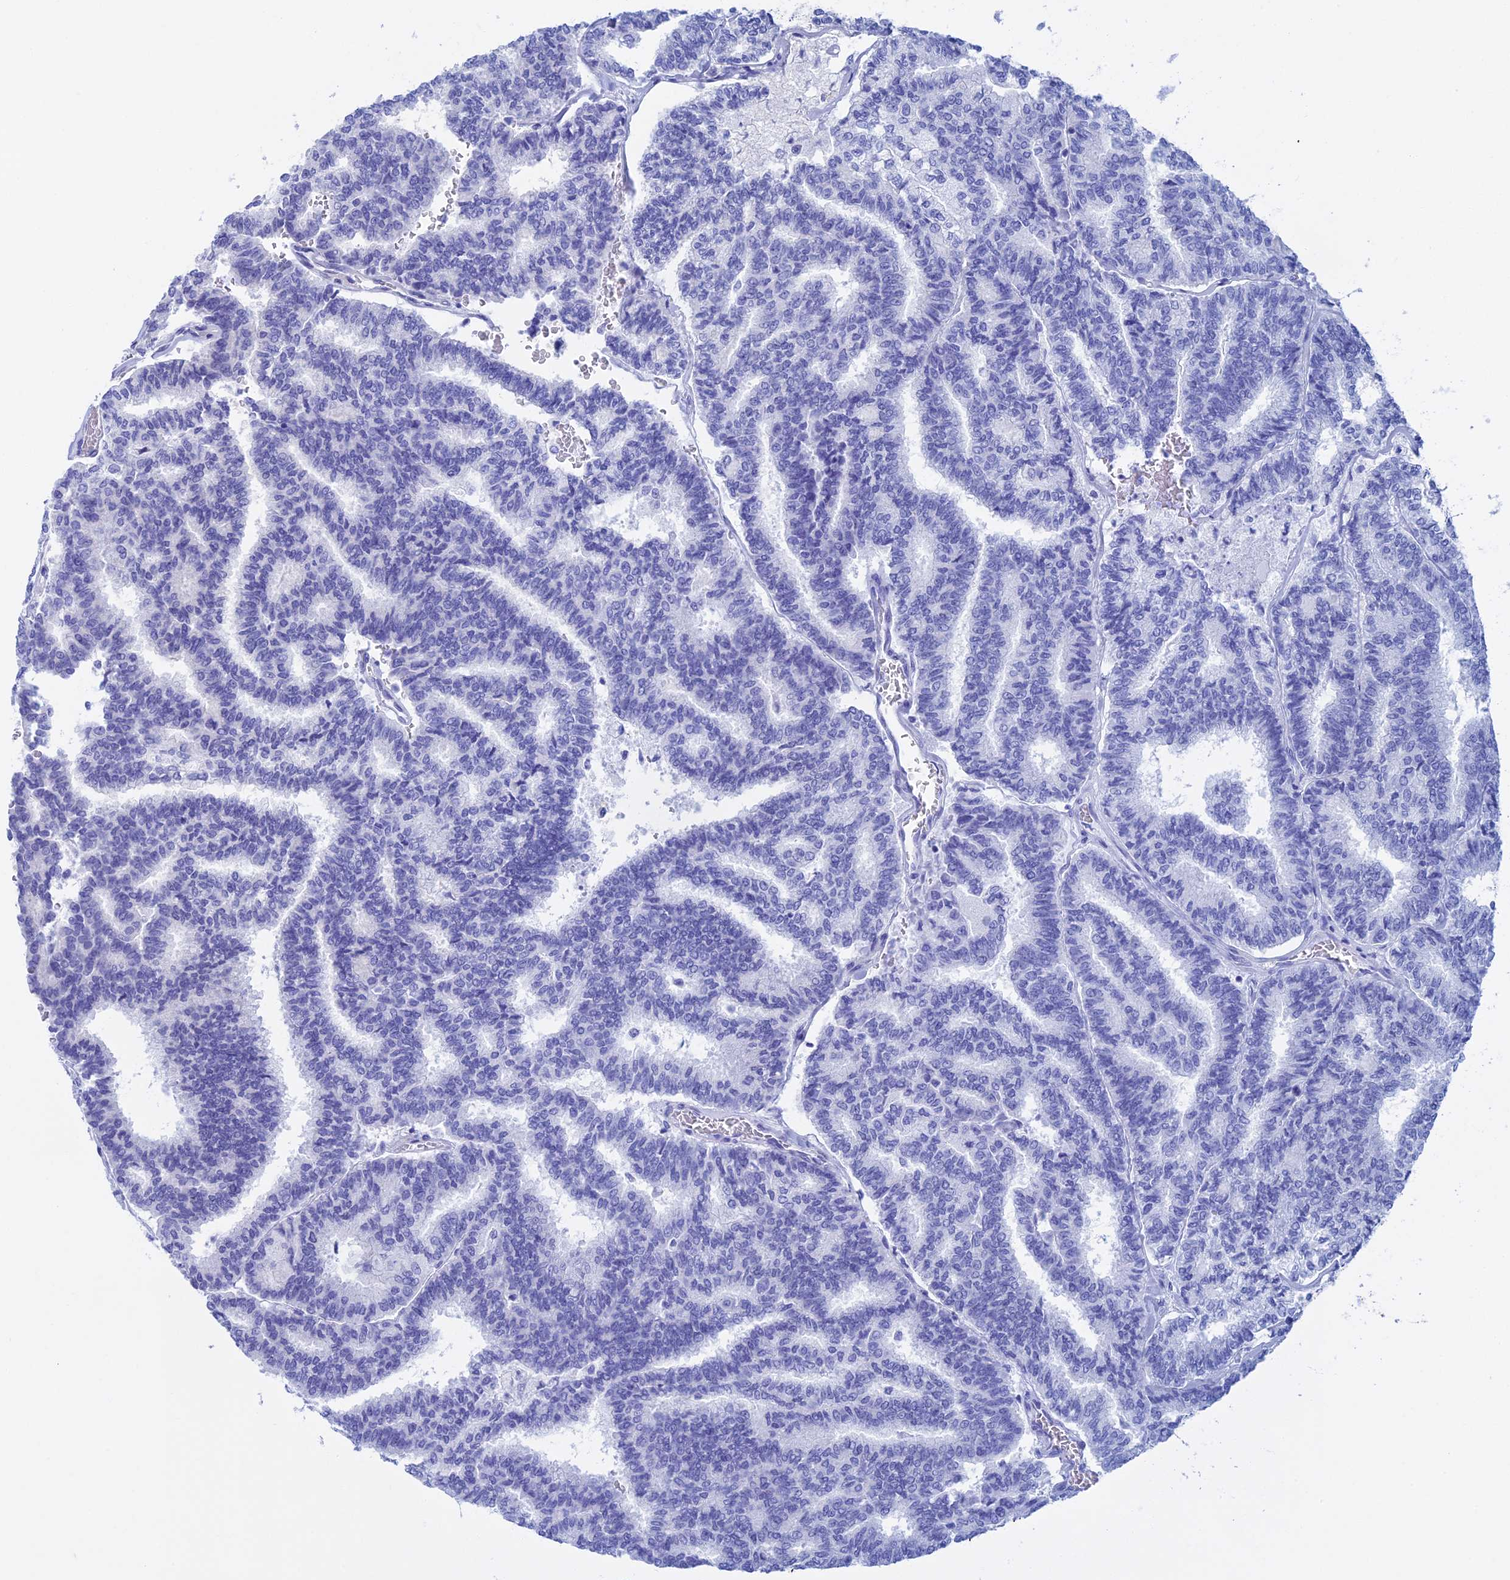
{"staining": {"intensity": "negative", "quantity": "none", "location": "none"}, "tissue": "thyroid cancer", "cell_type": "Tumor cells", "image_type": "cancer", "snomed": [{"axis": "morphology", "description": "Papillary adenocarcinoma, NOS"}, {"axis": "topography", "description": "Thyroid gland"}], "caption": "Tumor cells show no significant protein expression in thyroid papillary adenocarcinoma.", "gene": "SLC2A6", "patient": {"sex": "female", "age": 35}}